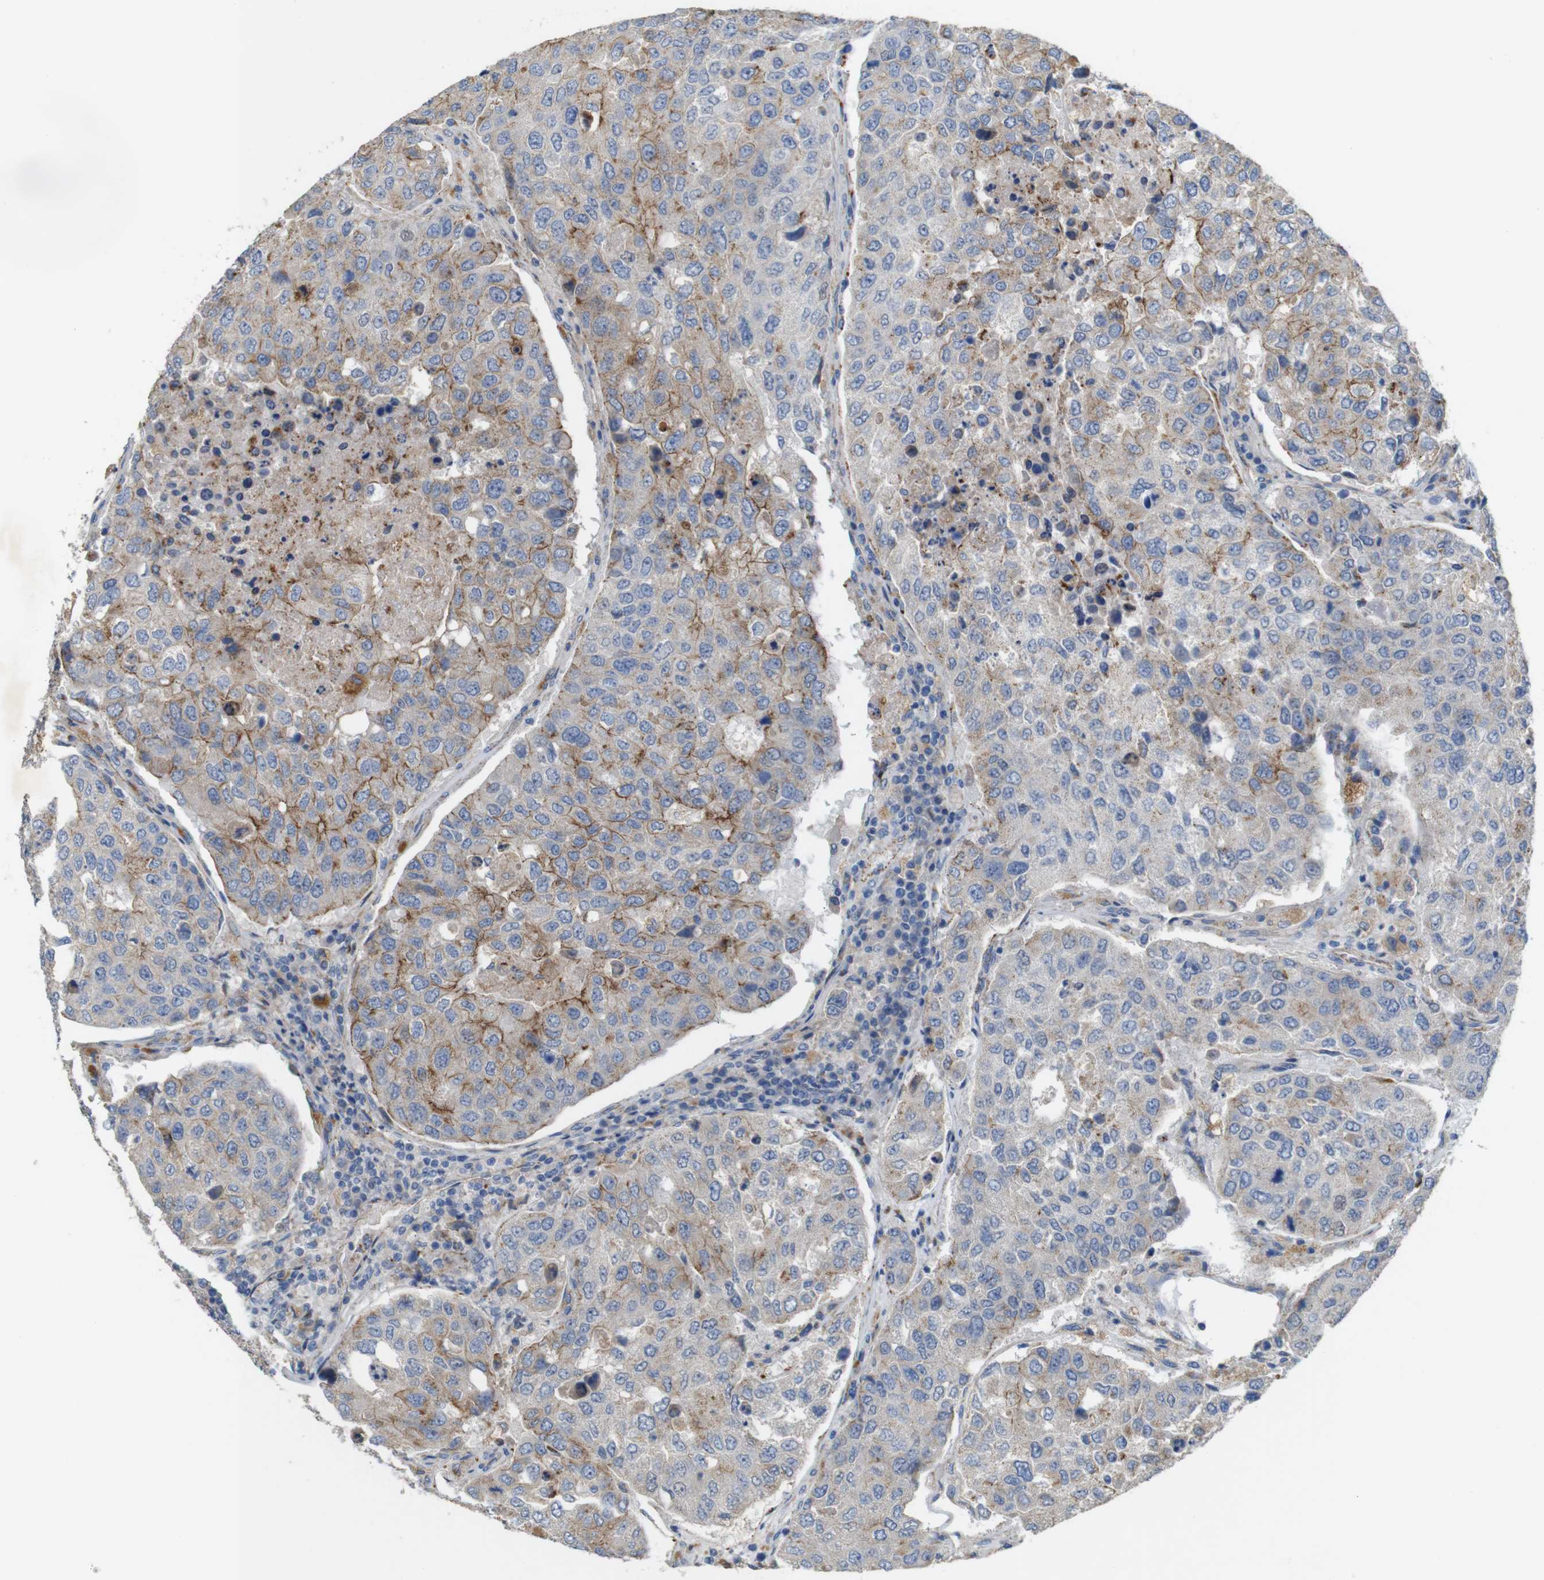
{"staining": {"intensity": "moderate", "quantity": "25%-75%", "location": "cytoplasmic/membranous"}, "tissue": "urothelial cancer", "cell_type": "Tumor cells", "image_type": "cancer", "snomed": [{"axis": "morphology", "description": "Urothelial carcinoma, High grade"}, {"axis": "topography", "description": "Lymph node"}, {"axis": "topography", "description": "Urinary bladder"}], "caption": "Immunohistochemical staining of urothelial carcinoma (high-grade) reveals medium levels of moderate cytoplasmic/membranous protein staining in approximately 25%-75% of tumor cells.", "gene": "NHLRC3", "patient": {"sex": "male", "age": 51}}